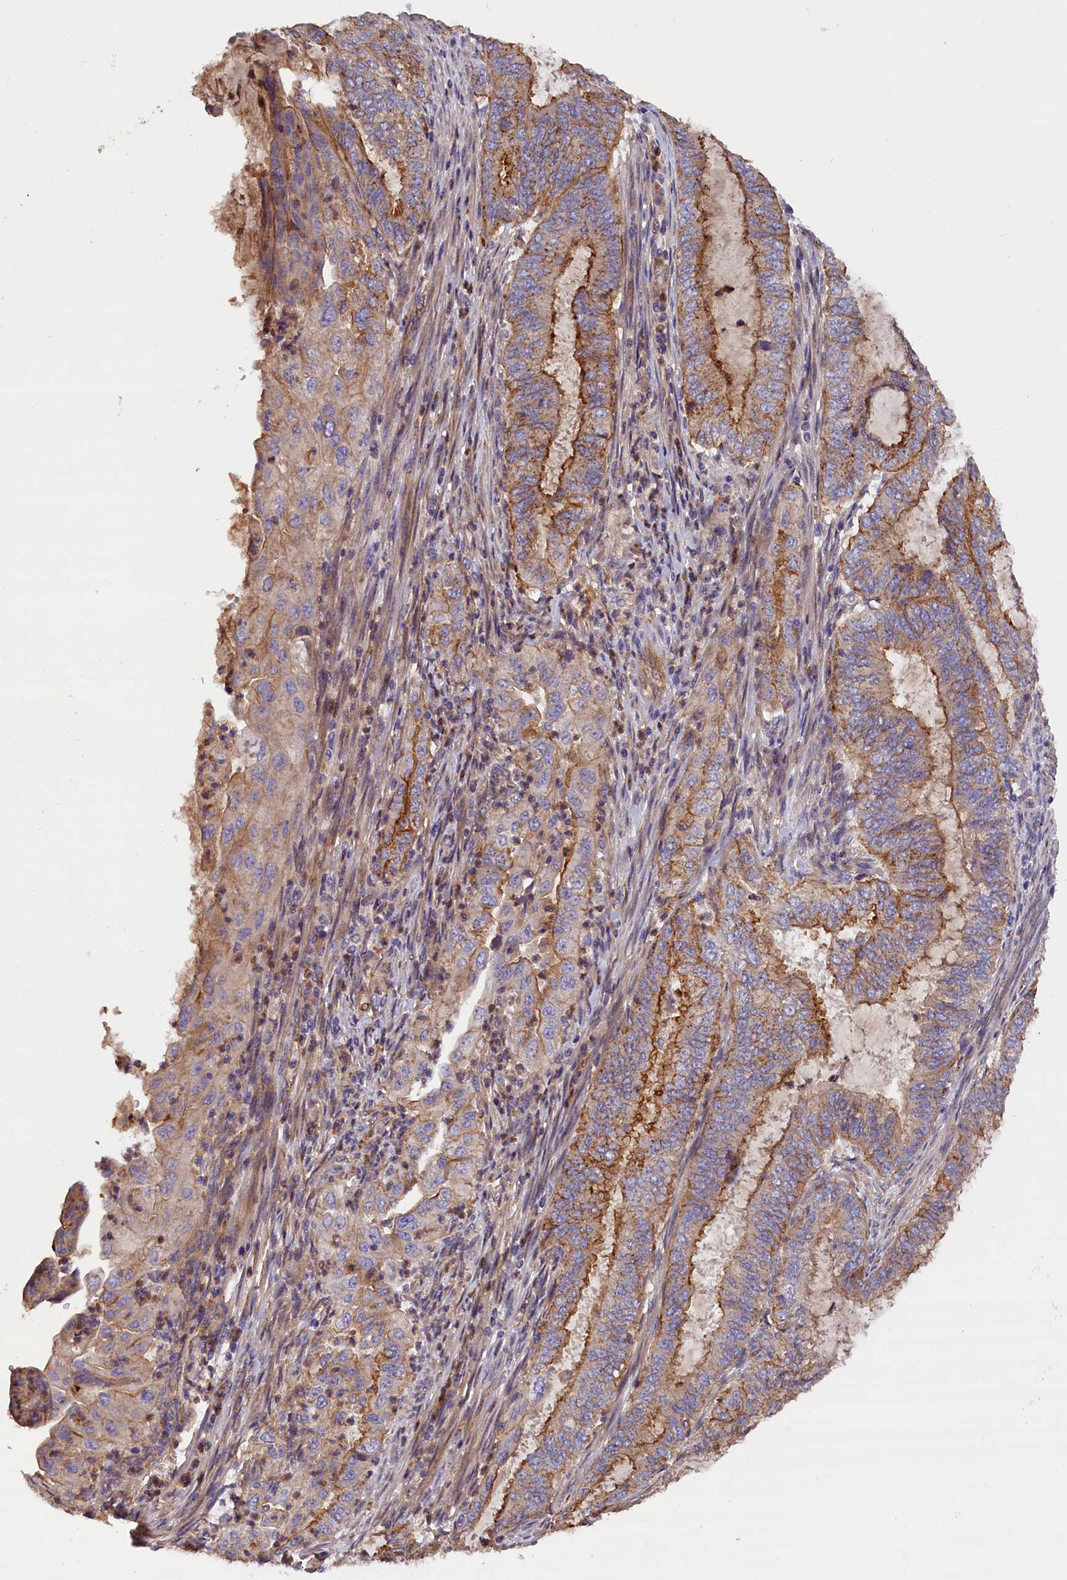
{"staining": {"intensity": "moderate", "quantity": "25%-75%", "location": "cytoplasmic/membranous"}, "tissue": "endometrial cancer", "cell_type": "Tumor cells", "image_type": "cancer", "snomed": [{"axis": "morphology", "description": "Adenocarcinoma, NOS"}, {"axis": "topography", "description": "Endometrium"}], "caption": "Protein expression analysis of human endometrial cancer reveals moderate cytoplasmic/membranous staining in approximately 25%-75% of tumor cells.", "gene": "ERMARD", "patient": {"sex": "female", "age": 51}}